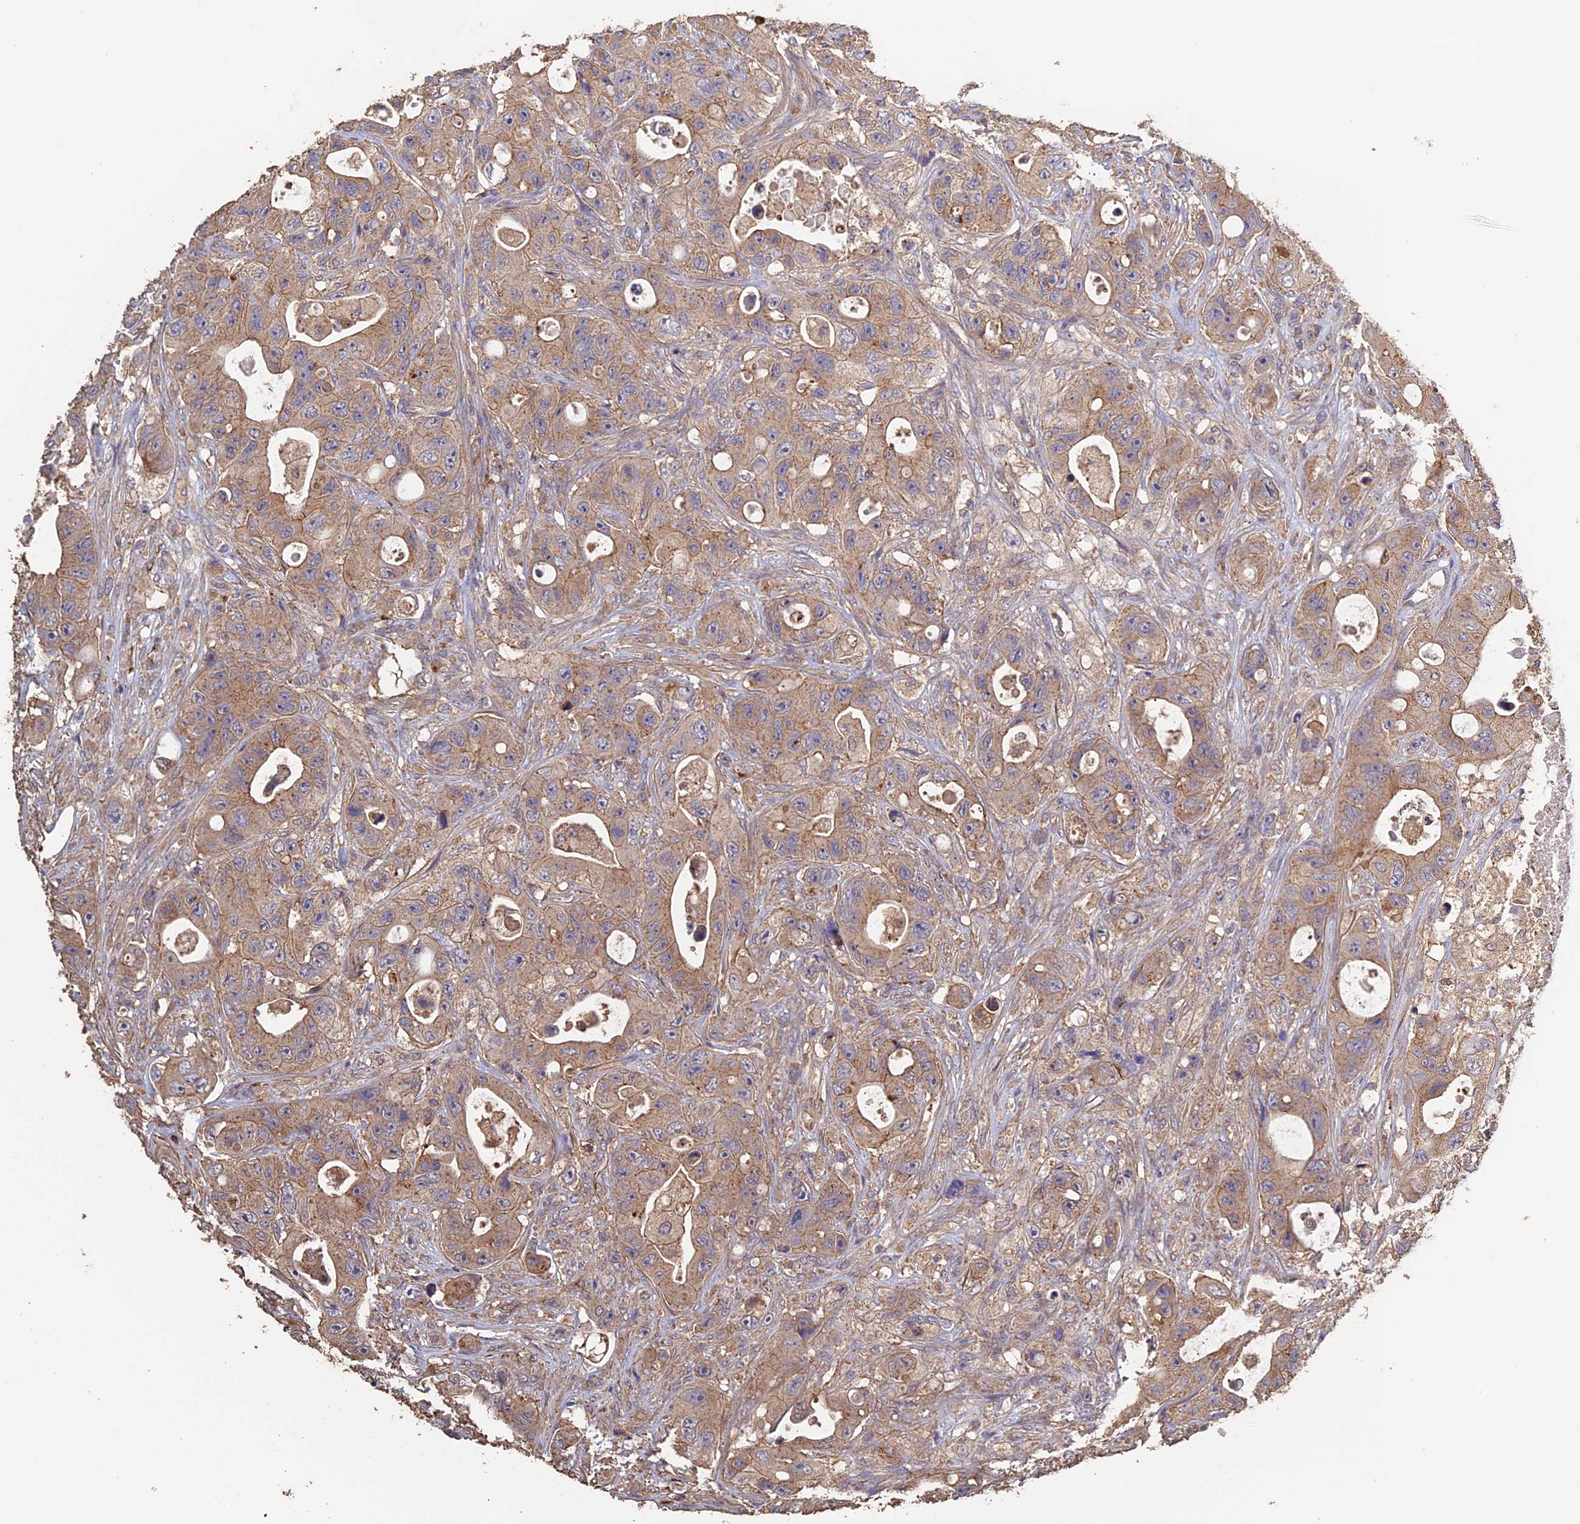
{"staining": {"intensity": "moderate", "quantity": "25%-75%", "location": "cytoplasmic/membranous"}, "tissue": "colorectal cancer", "cell_type": "Tumor cells", "image_type": "cancer", "snomed": [{"axis": "morphology", "description": "Adenocarcinoma, NOS"}, {"axis": "topography", "description": "Colon"}], "caption": "Brown immunohistochemical staining in human adenocarcinoma (colorectal) demonstrates moderate cytoplasmic/membranous positivity in about 25%-75% of tumor cells.", "gene": "PIGQ", "patient": {"sex": "female", "age": 46}}